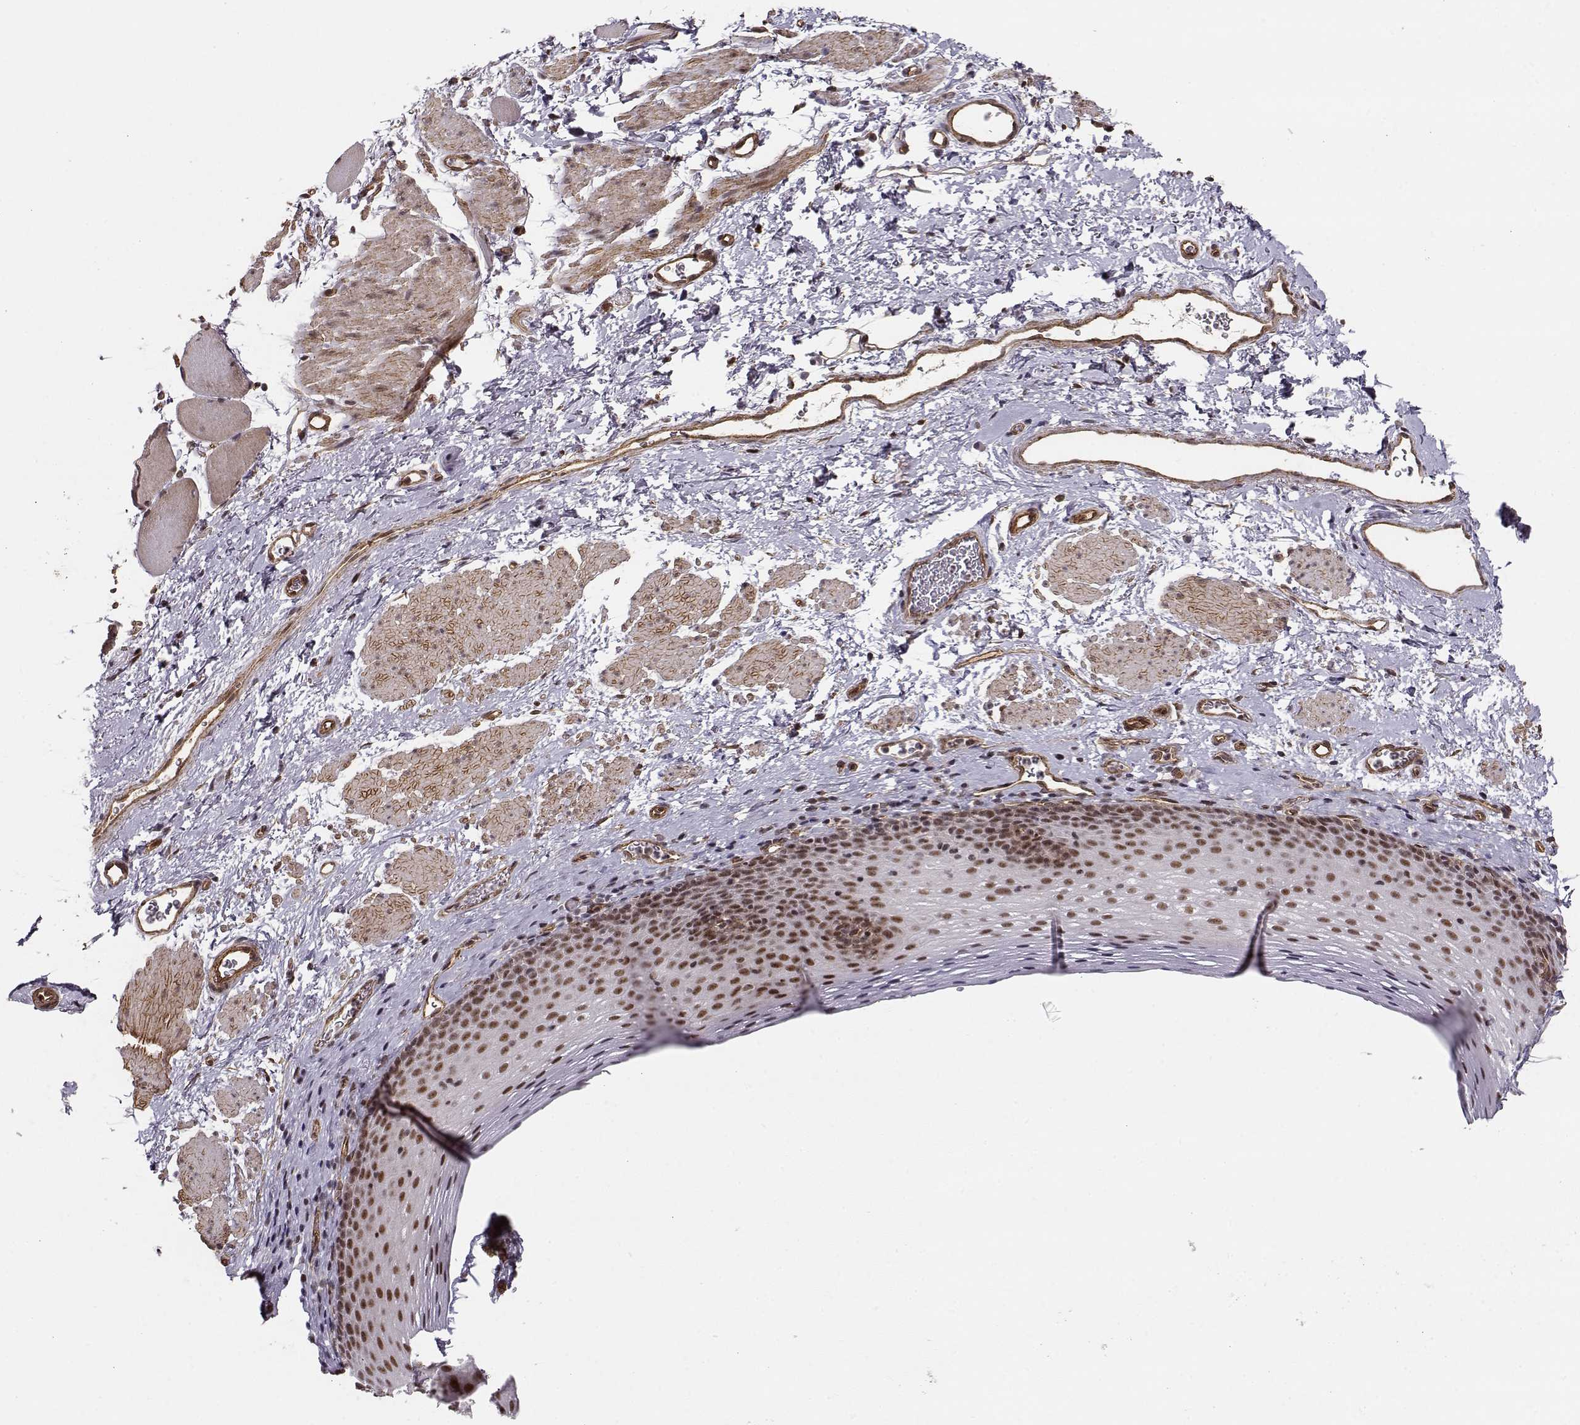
{"staining": {"intensity": "strong", "quantity": ">75%", "location": "nuclear"}, "tissue": "esophagus", "cell_type": "Squamous epithelial cells", "image_type": "normal", "snomed": [{"axis": "morphology", "description": "Normal tissue, NOS"}, {"axis": "topography", "description": "Esophagus"}], "caption": "Protein staining exhibits strong nuclear positivity in about >75% of squamous epithelial cells in normal esophagus. (brown staining indicates protein expression, while blue staining denotes nuclei).", "gene": "CIR1", "patient": {"sex": "female", "age": 68}}